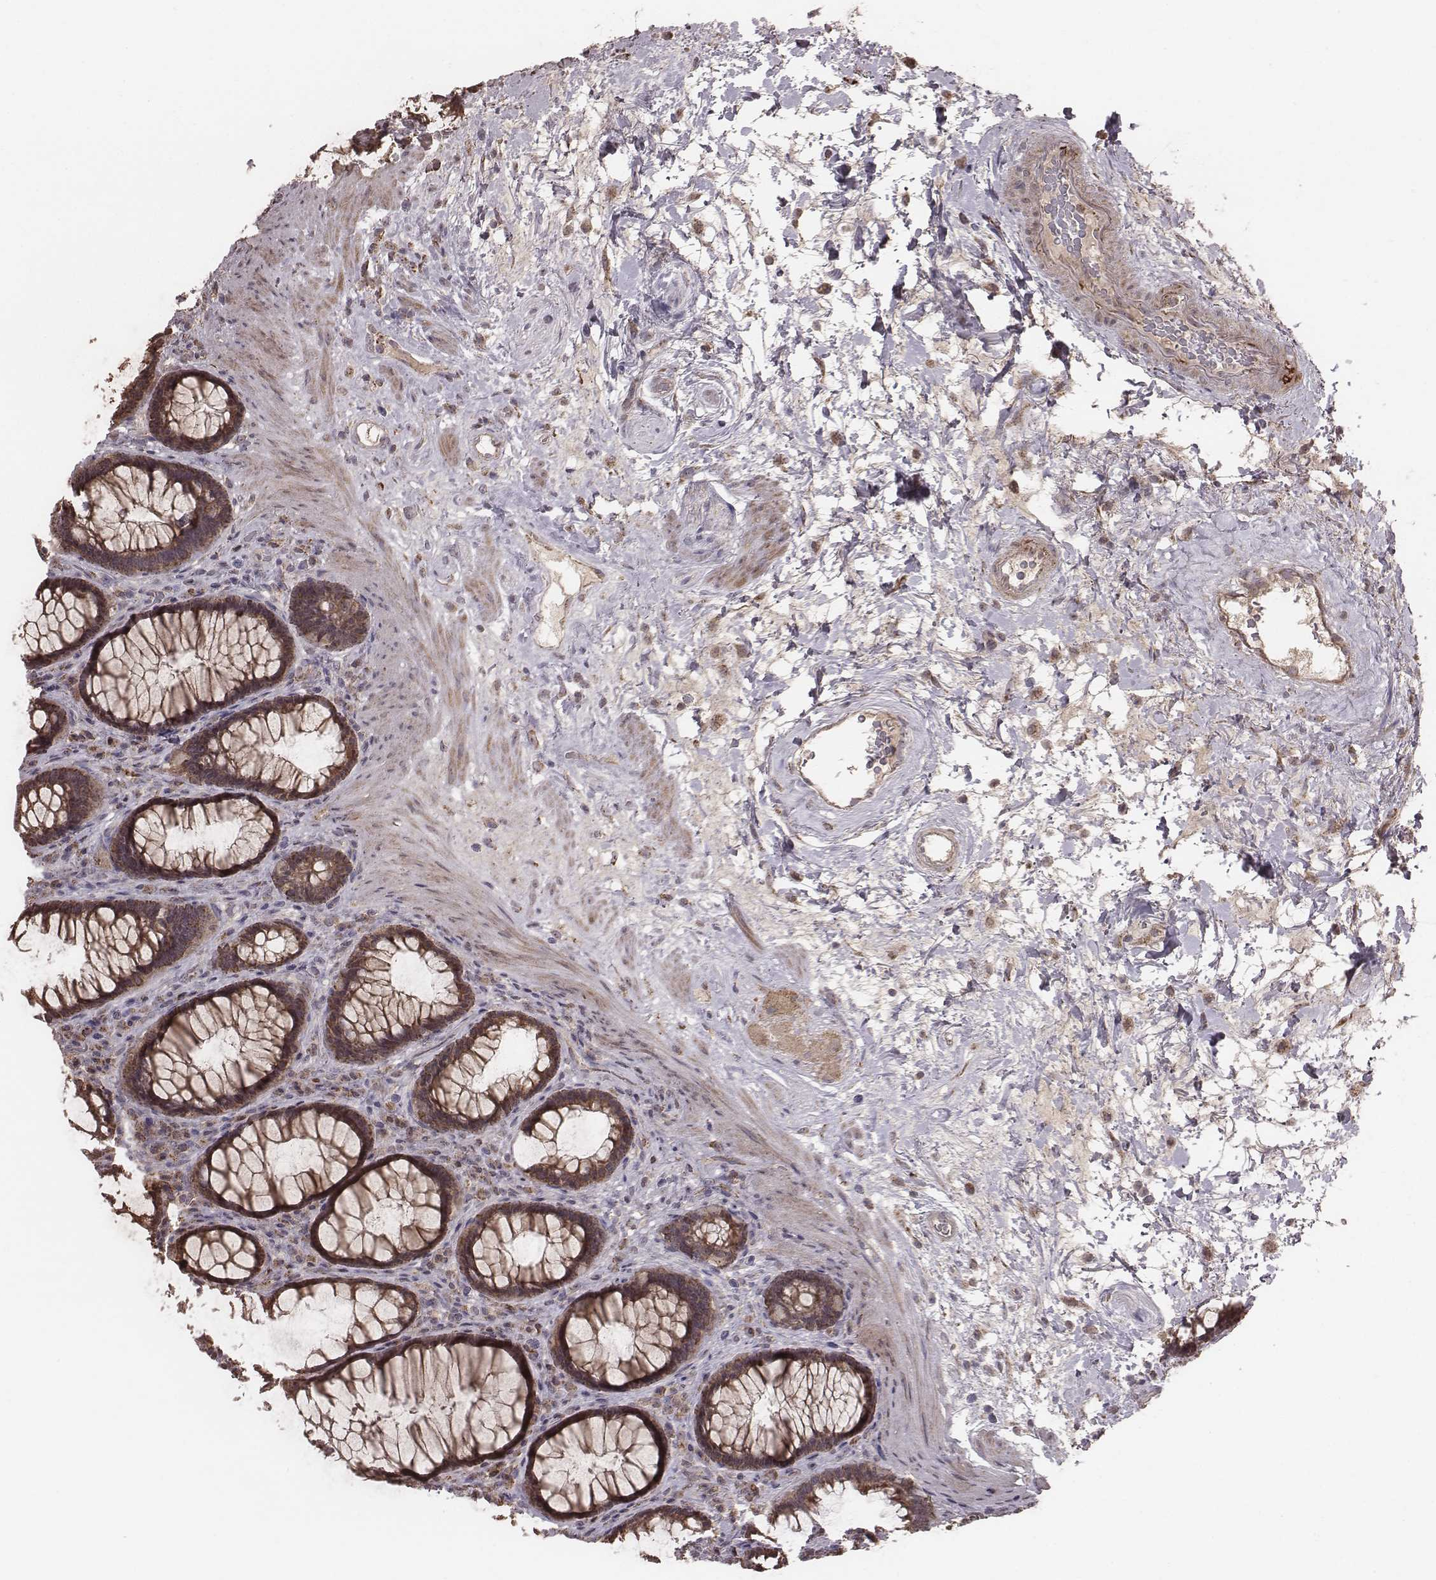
{"staining": {"intensity": "strong", "quantity": ">75%", "location": "cytoplasmic/membranous"}, "tissue": "rectum", "cell_type": "Glandular cells", "image_type": "normal", "snomed": [{"axis": "morphology", "description": "Normal tissue, NOS"}, {"axis": "topography", "description": "Rectum"}], "caption": "Immunohistochemical staining of normal human rectum exhibits >75% levels of strong cytoplasmic/membranous protein positivity in approximately >75% of glandular cells. The staining was performed using DAB to visualize the protein expression in brown, while the nuclei were stained in blue with hematoxylin (Magnification: 20x).", "gene": "PDCD2L", "patient": {"sex": "male", "age": 72}}